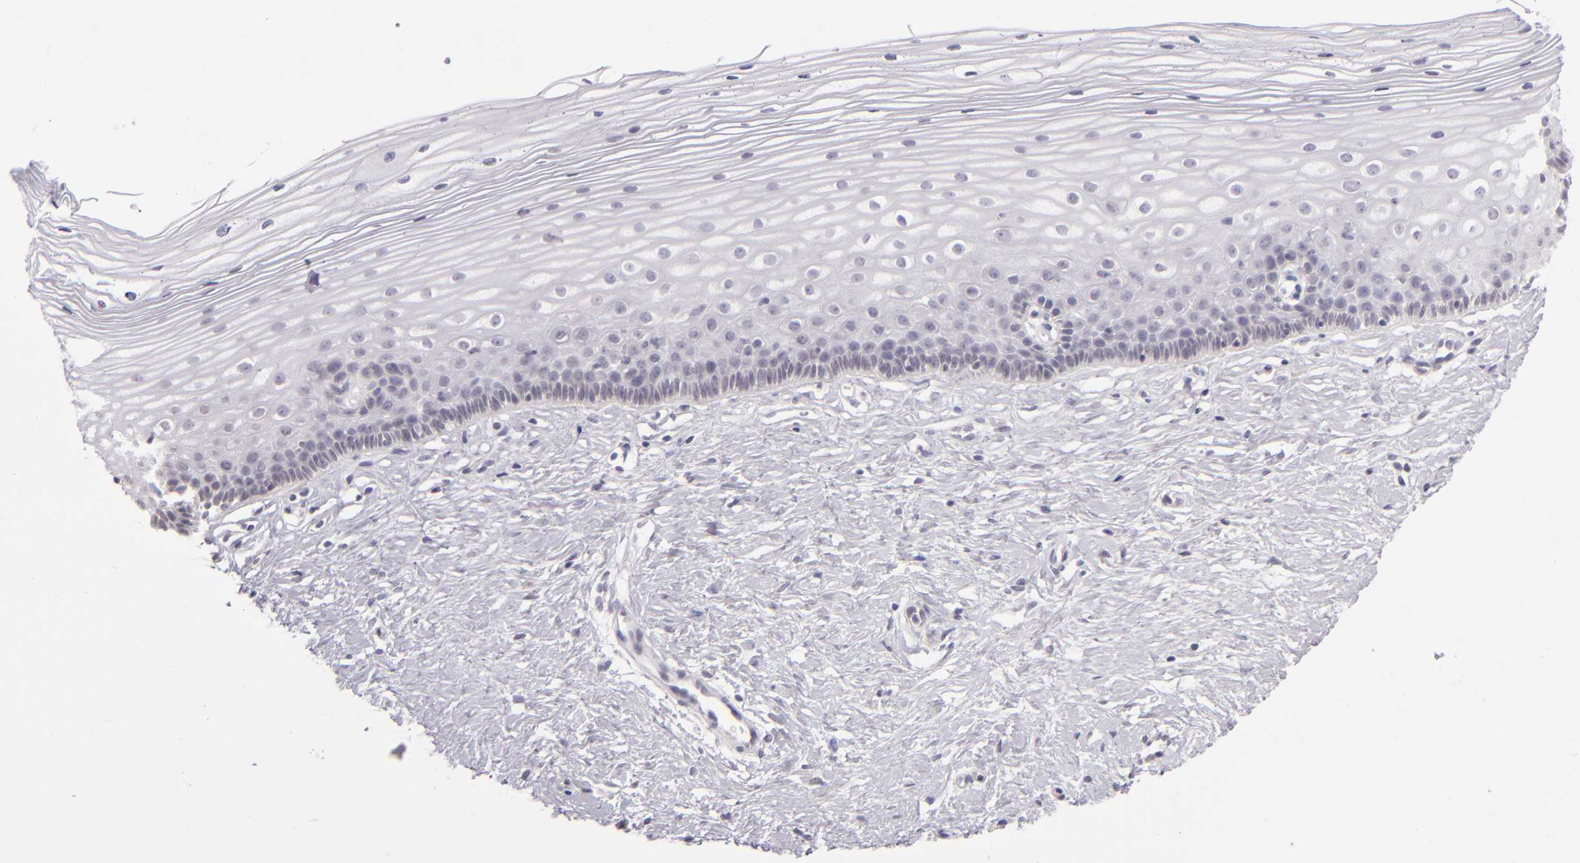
{"staining": {"intensity": "negative", "quantity": "none", "location": "none"}, "tissue": "cervix", "cell_type": "Glandular cells", "image_type": "normal", "snomed": [{"axis": "morphology", "description": "Normal tissue, NOS"}, {"axis": "topography", "description": "Cervix"}], "caption": "This is a photomicrograph of immunohistochemistry staining of unremarkable cervix, which shows no positivity in glandular cells. The staining is performed using DAB brown chromogen with nuclei counter-stained in using hematoxylin.", "gene": "CD40", "patient": {"sex": "female", "age": 40}}